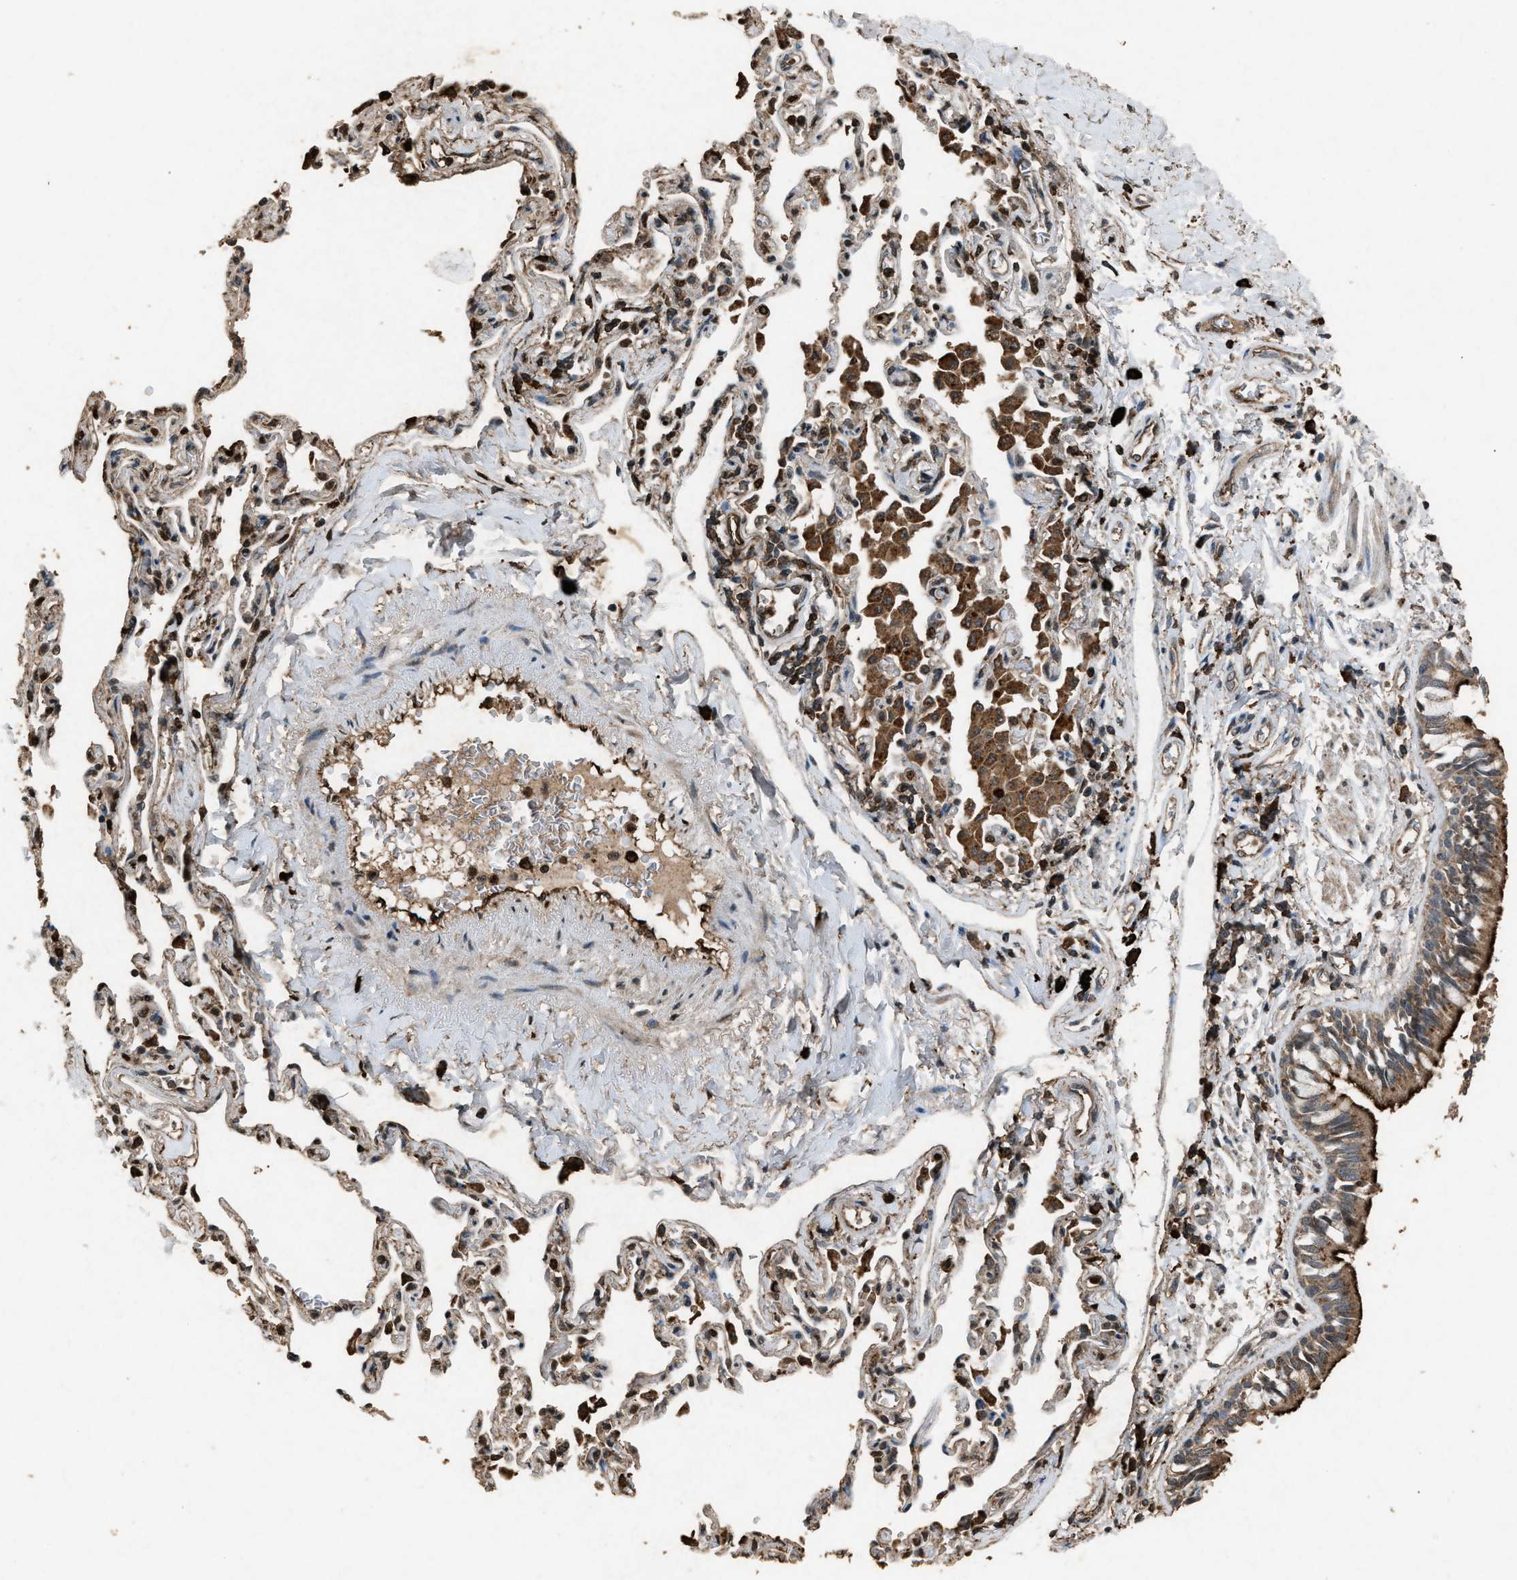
{"staining": {"intensity": "strong", "quantity": ">75%", "location": "cytoplasmic/membranous,nuclear"}, "tissue": "bronchus", "cell_type": "Respiratory epithelial cells", "image_type": "normal", "snomed": [{"axis": "morphology", "description": "Normal tissue, NOS"}, {"axis": "topography", "description": "Bronchus"}, {"axis": "topography", "description": "Lung"}], "caption": "Approximately >75% of respiratory epithelial cells in unremarkable human bronchus reveal strong cytoplasmic/membranous,nuclear protein staining as visualized by brown immunohistochemical staining.", "gene": "PSMD1", "patient": {"sex": "male", "age": 64}}